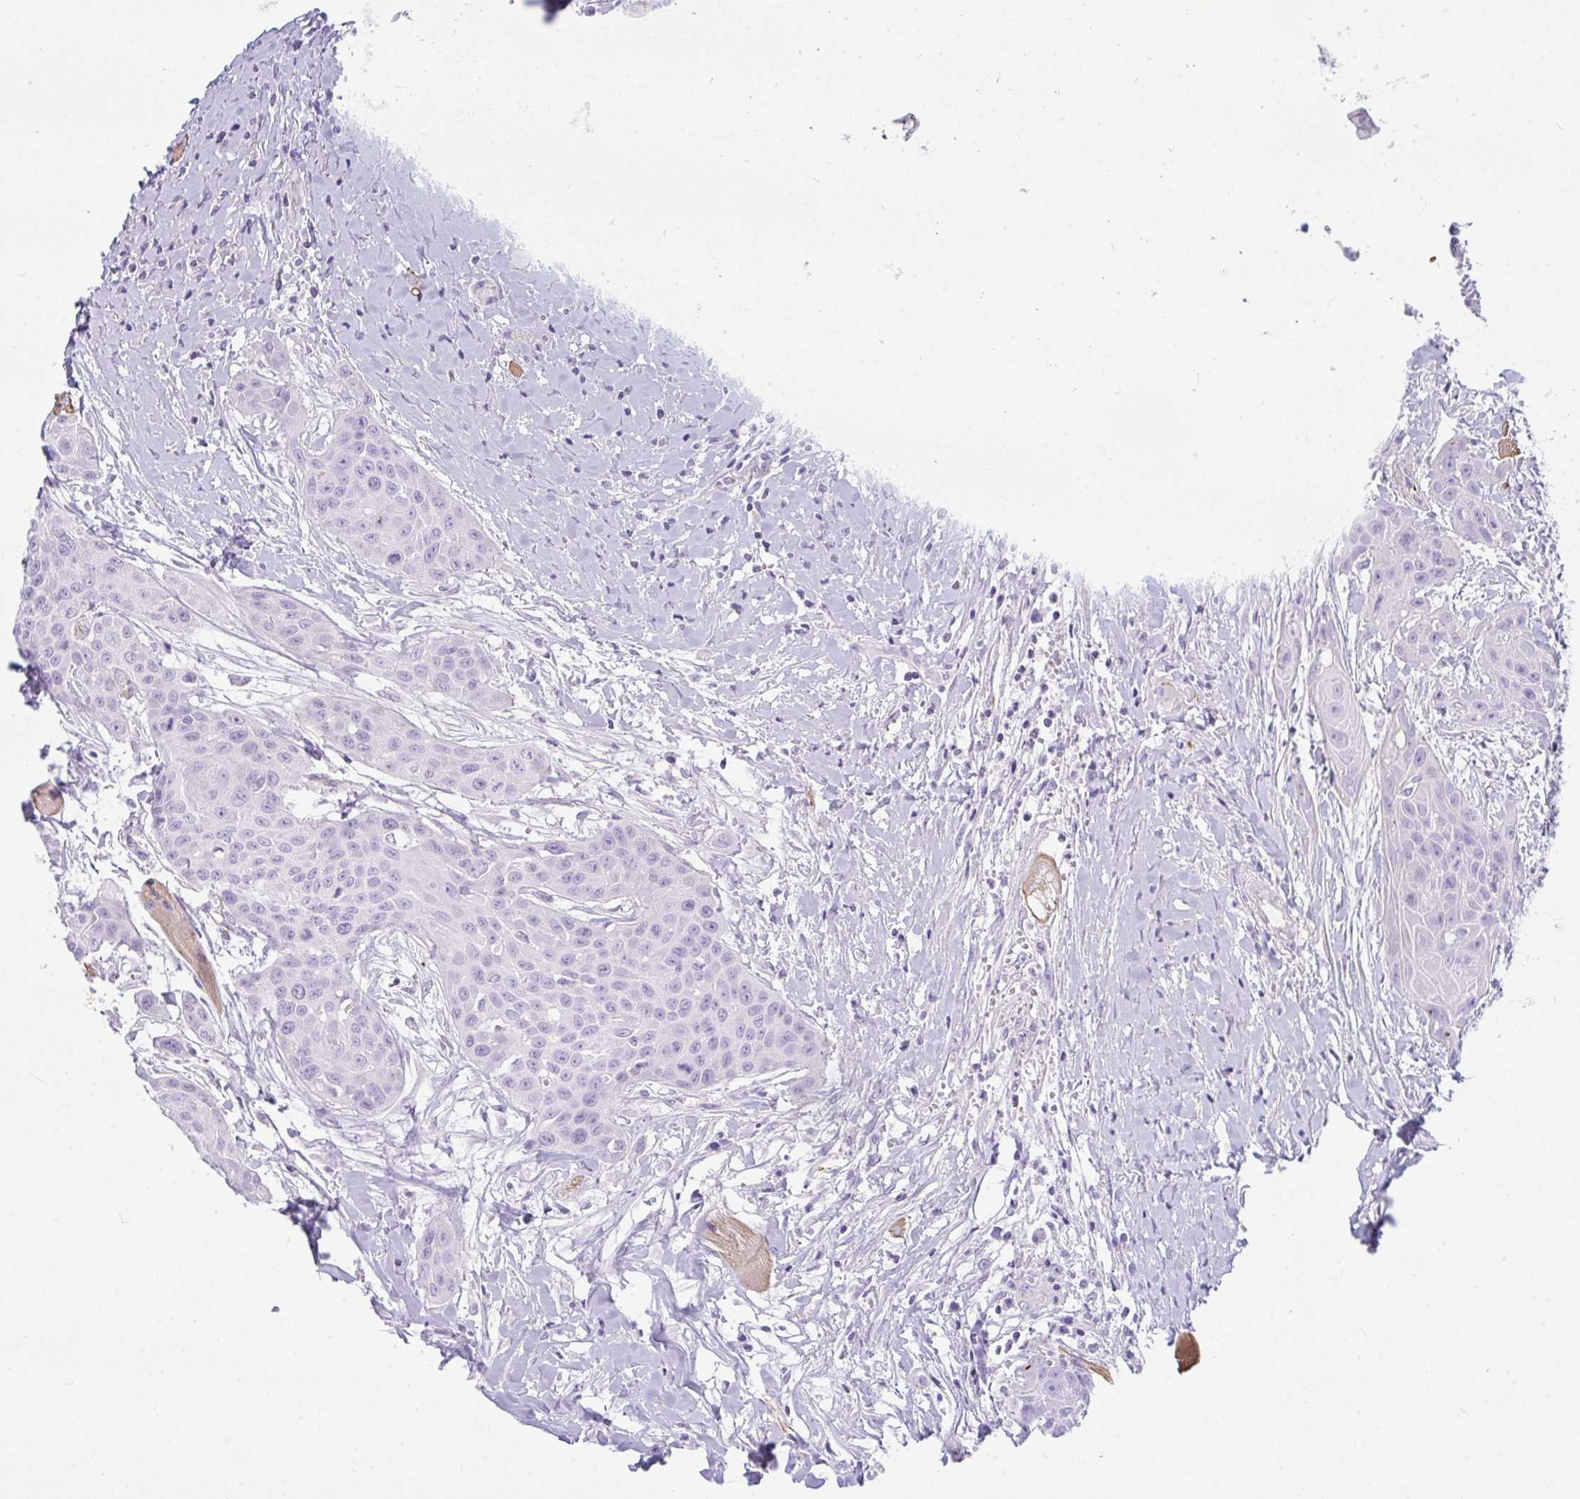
{"staining": {"intensity": "negative", "quantity": "none", "location": "none"}, "tissue": "head and neck cancer", "cell_type": "Tumor cells", "image_type": "cancer", "snomed": [{"axis": "morphology", "description": "Squamous cell carcinoma, NOS"}, {"axis": "topography", "description": "Head-Neck"}], "caption": "This is a photomicrograph of immunohistochemistry (IHC) staining of squamous cell carcinoma (head and neck), which shows no staining in tumor cells.", "gene": "CDRT15", "patient": {"sex": "female", "age": 73}}